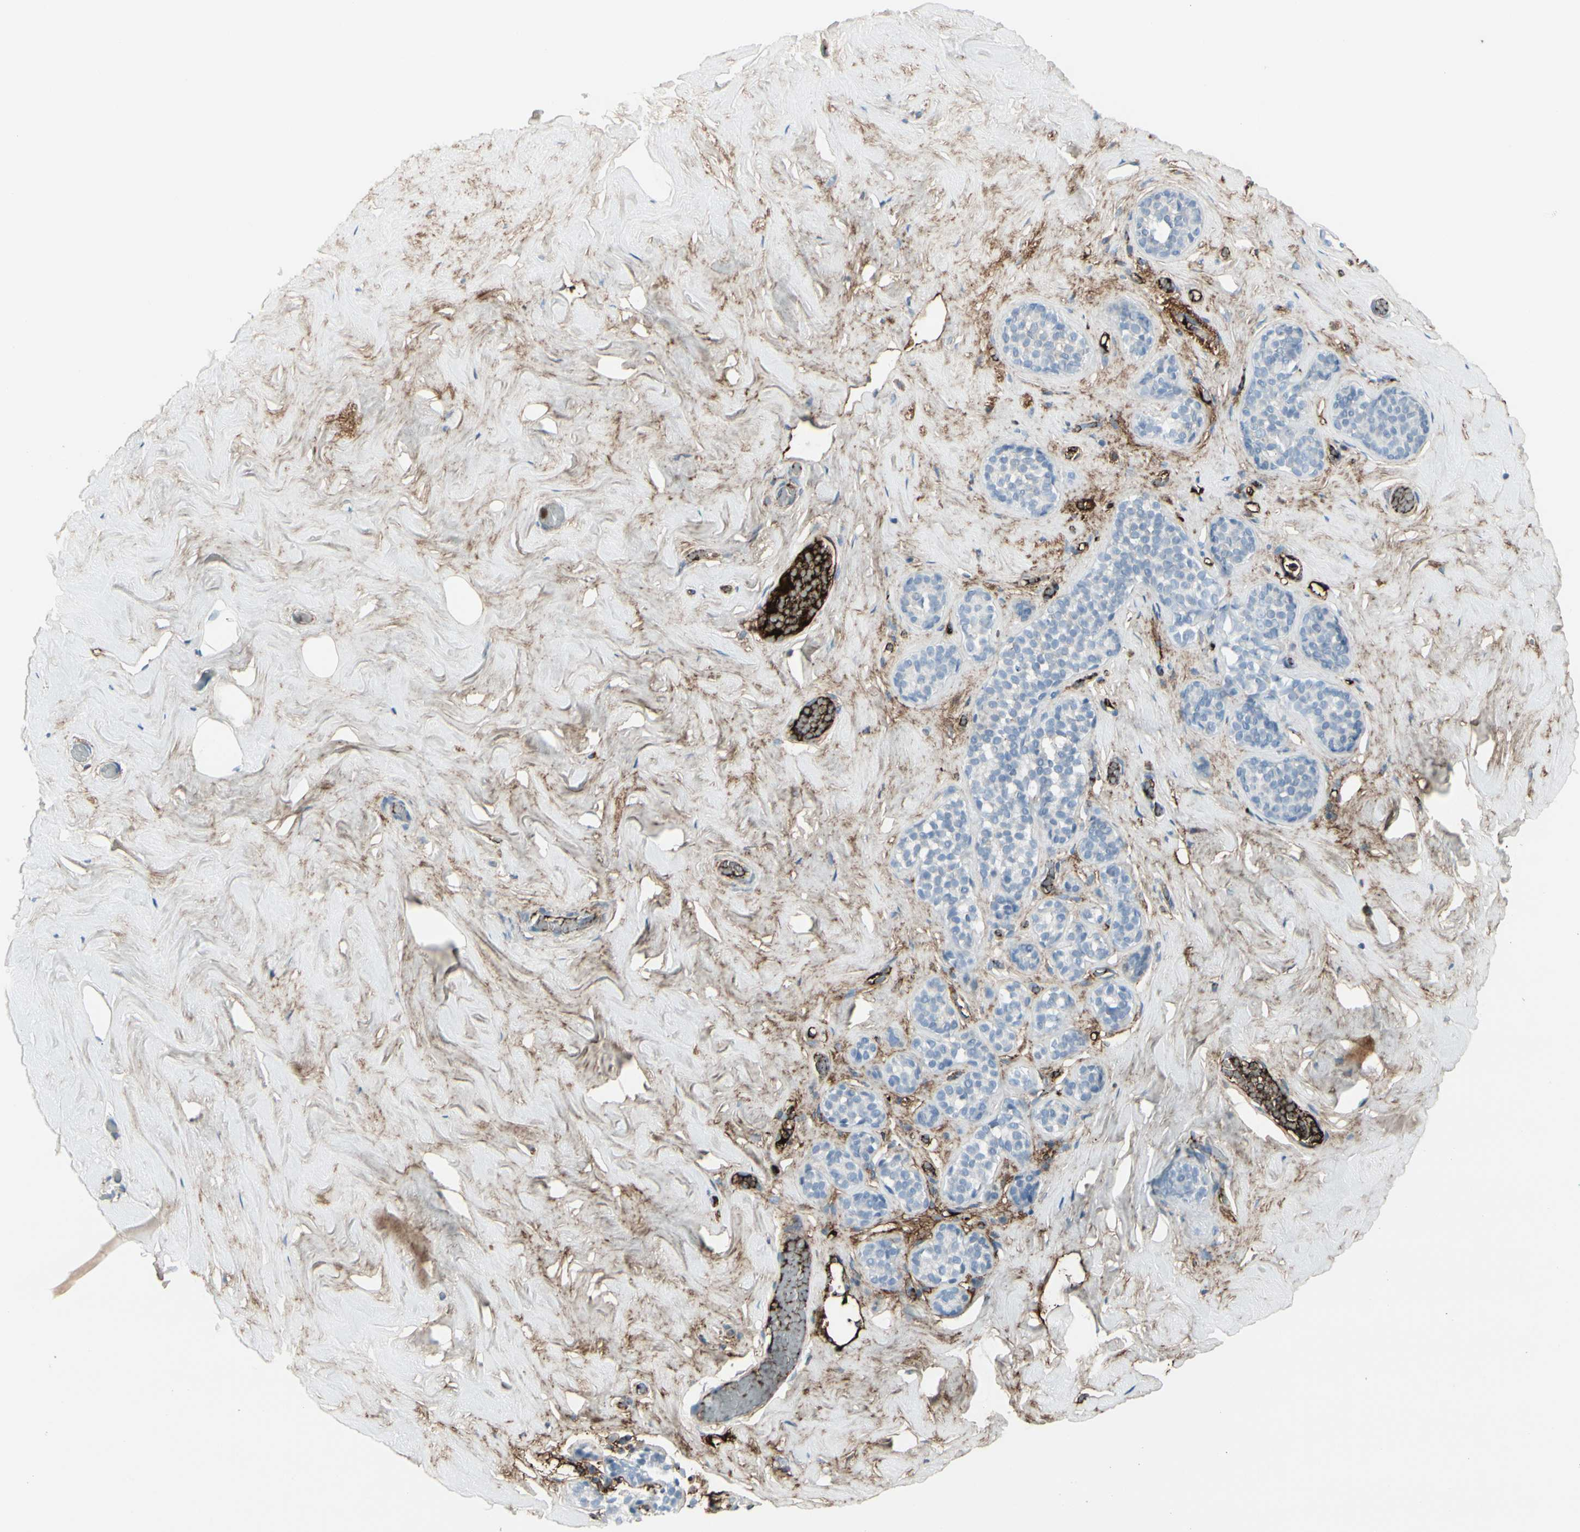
{"staining": {"intensity": "negative", "quantity": "none", "location": "none"}, "tissue": "breast", "cell_type": "Adipocytes", "image_type": "normal", "snomed": [{"axis": "morphology", "description": "Normal tissue, NOS"}, {"axis": "topography", "description": "Breast"}], "caption": "Immunohistochemical staining of unremarkable breast reveals no significant expression in adipocytes. (DAB (3,3'-diaminobenzidine) IHC visualized using brightfield microscopy, high magnification).", "gene": "IGHG1", "patient": {"sex": "female", "age": 75}}